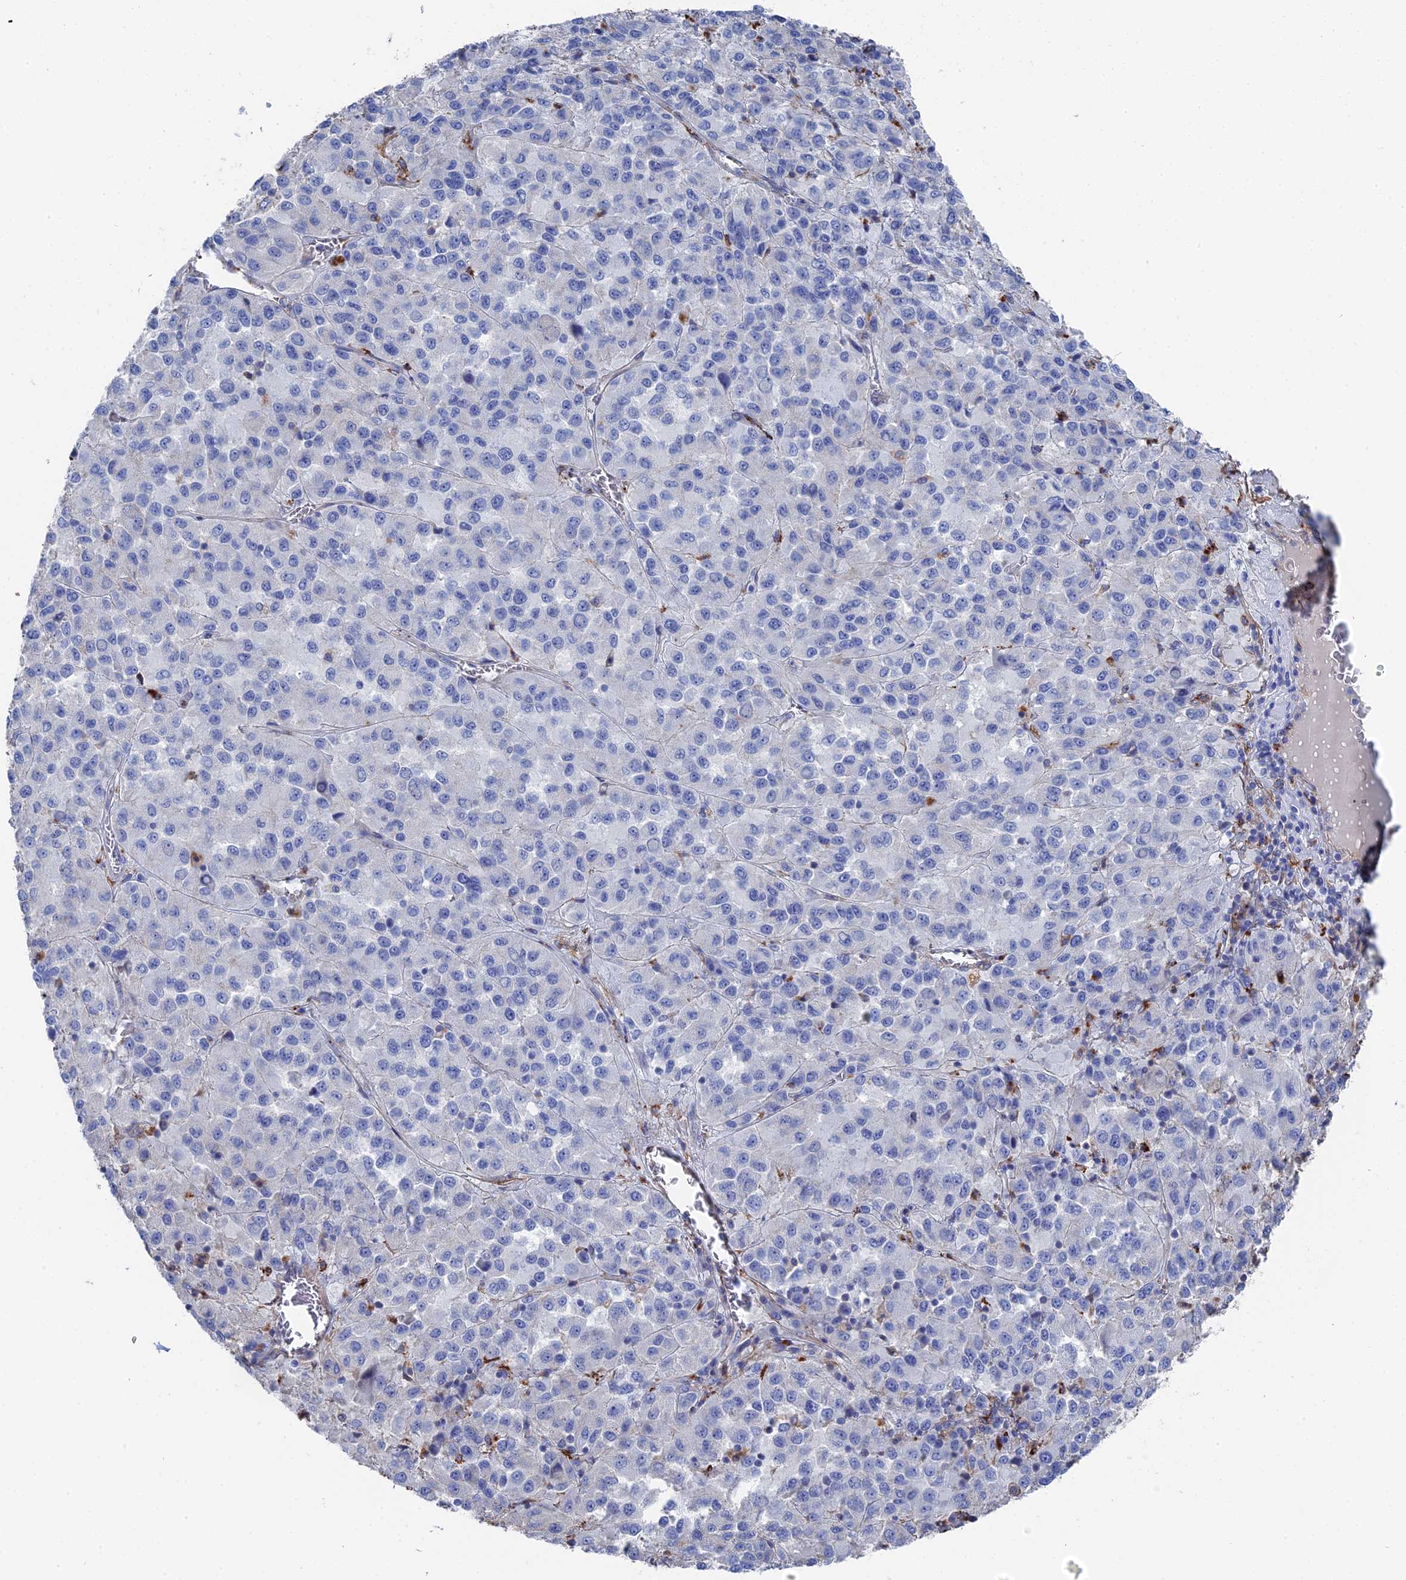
{"staining": {"intensity": "negative", "quantity": "none", "location": "none"}, "tissue": "melanoma", "cell_type": "Tumor cells", "image_type": "cancer", "snomed": [{"axis": "morphology", "description": "Malignant melanoma, Metastatic site"}, {"axis": "topography", "description": "Lung"}], "caption": "The image demonstrates no significant staining in tumor cells of melanoma.", "gene": "STRA6", "patient": {"sex": "male", "age": 64}}